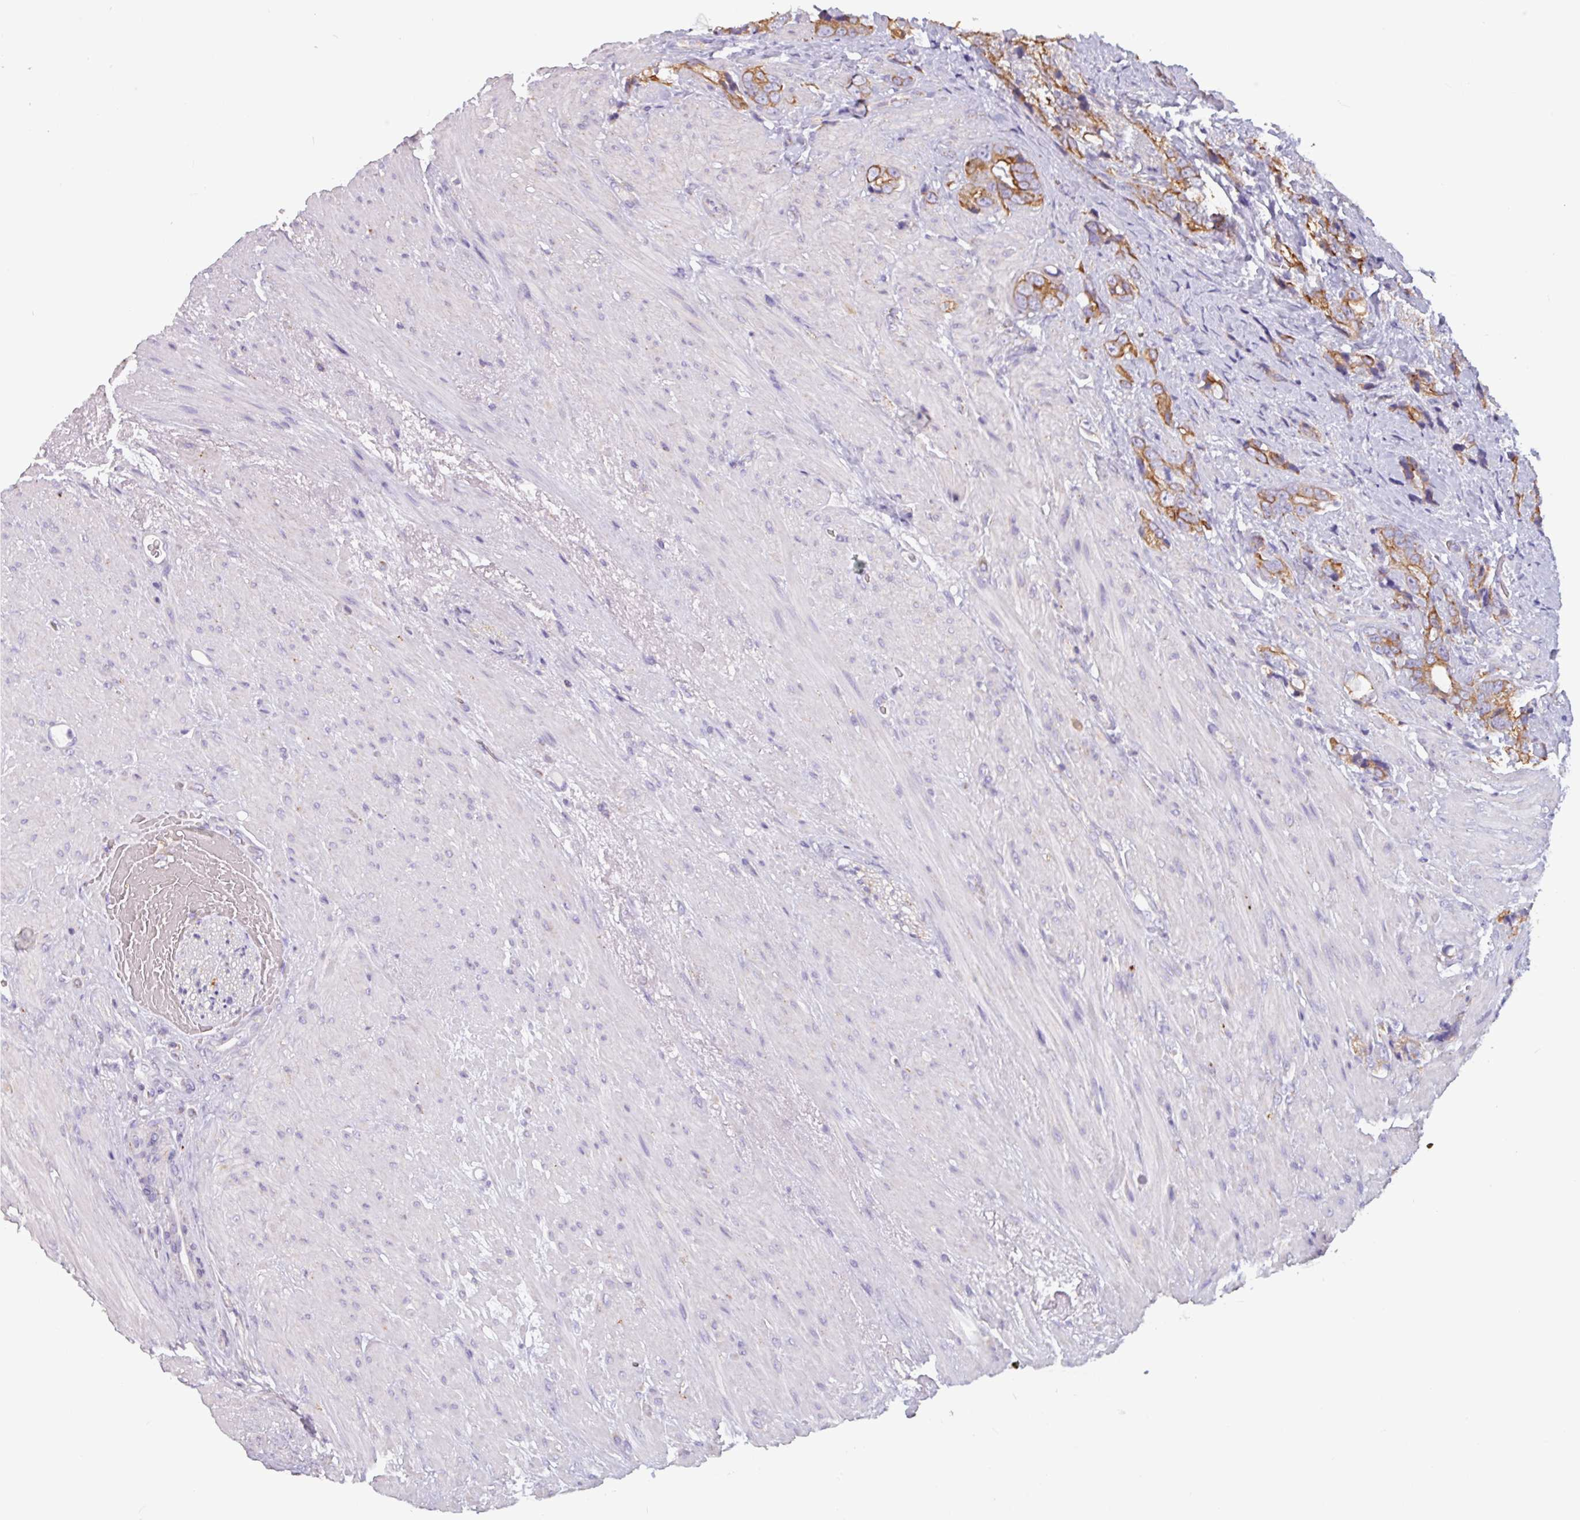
{"staining": {"intensity": "moderate", "quantity": "25%-75%", "location": "cytoplasmic/membranous"}, "tissue": "prostate cancer", "cell_type": "Tumor cells", "image_type": "cancer", "snomed": [{"axis": "morphology", "description": "Adenocarcinoma, High grade"}, {"axis": "topography", "description": "Prostate"}], "caption": "Prostate cancer (high-grade adenocarcinoma) stained for a protein (brown) displays moderate cytoplasmic/membranous positive staining in approximately 25%-75% of tumor cells.", "gene": "CAMK1", "patient": {"sex": "male", "age": 74}}